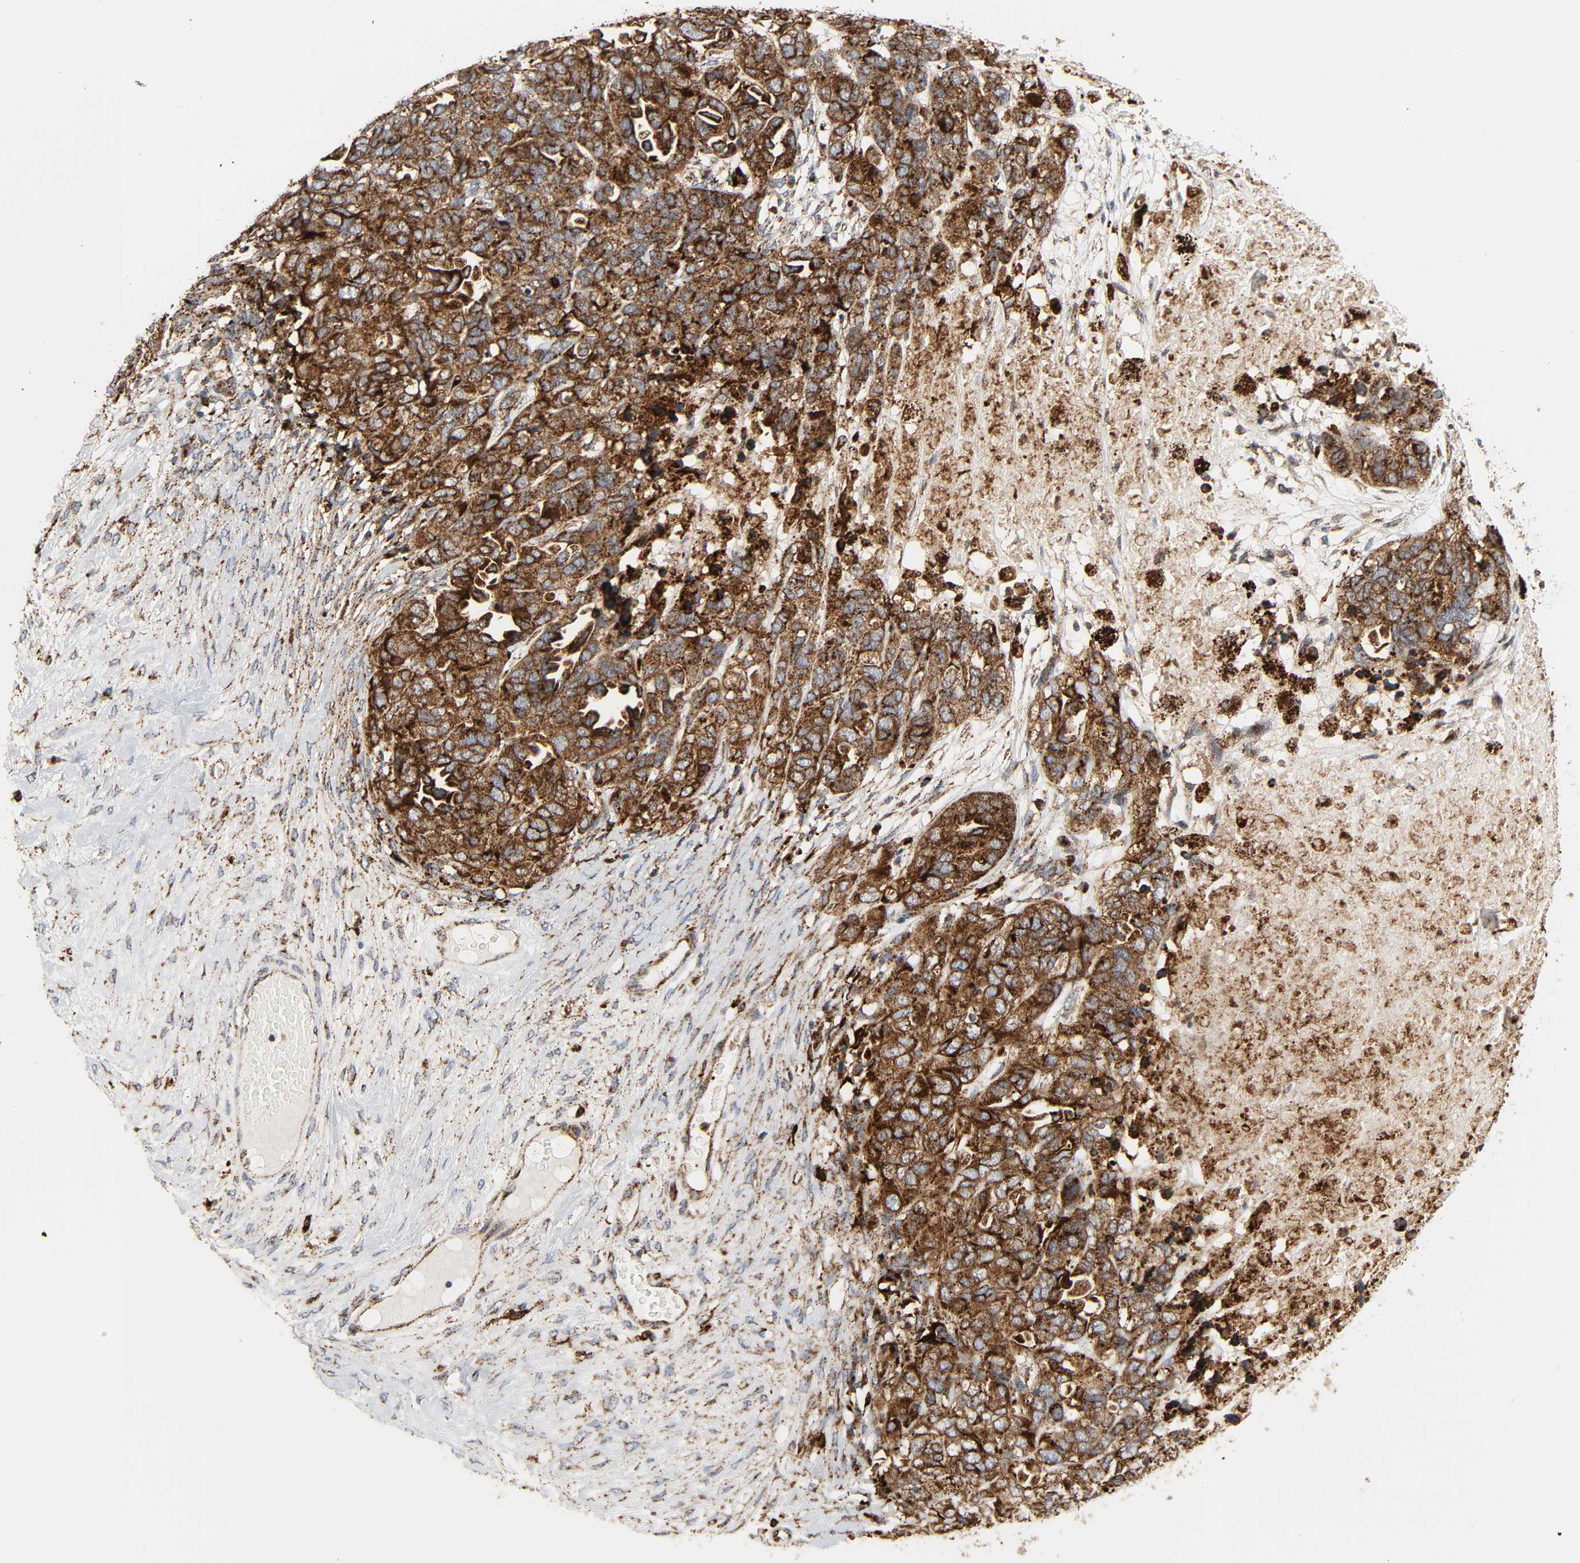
{"staining": {"intensity": "strong", "quantity": ">75%", "location": "cytoplasmic/membranous"}, "tissue": "ovarian cancer", "cell_type": "Tumor cells", "image_type": "cancer", "snomed": [{"axis": "morphology", "description": "Cystadenocarcinoma, serous, NOS"}, {"axis": "topography", "description": "Ovary"}], "caption": "Serous cystadenocarcinoma (ovarian) stained for a protein exhibits strong cytoplasmic/membranous positivity in tumor cells.", "gene": "PSAP", "patient": {"sex": "female", "age": 82}}